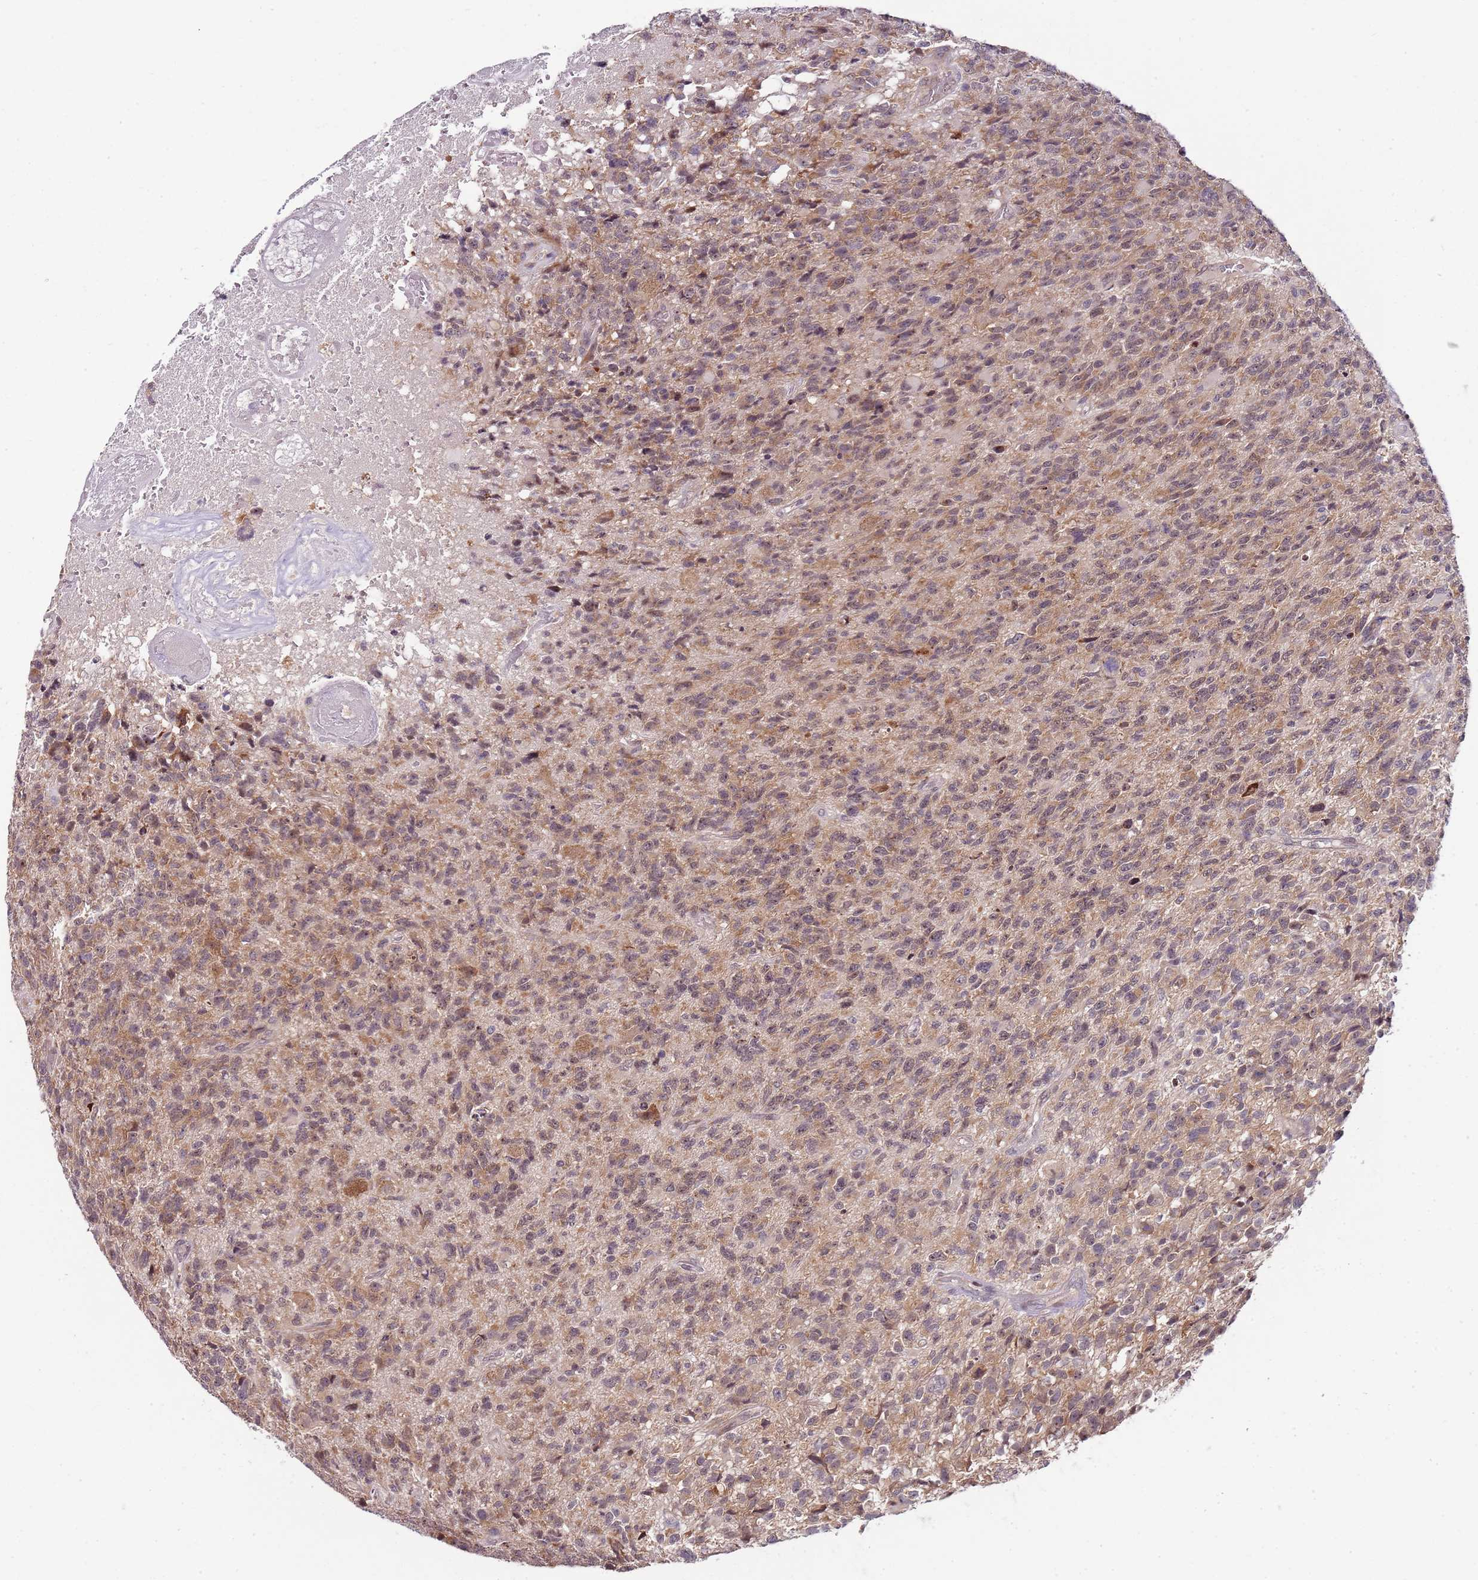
{"staining": {"intensity": "moderate", "quantity": "25%-75%", "location": "cytoplasmic/membranous"}, "tissue": "glioma", "cell_type": "Tumor cells", "image_type": "cancer", "snomed": [{"axis": "morphology", "description": "Glioma, malignant, High grade"}, {"axis": "topography", "description": "Brain"}], "caption": "About 25%-75% of tumor cells in human glioma show moderate cytoplasmic/membranous protein expression as visualized by brown immunohistochemical staining.", "gene": "FBXL22", "patient": {"sex": "male", "age": 76}}